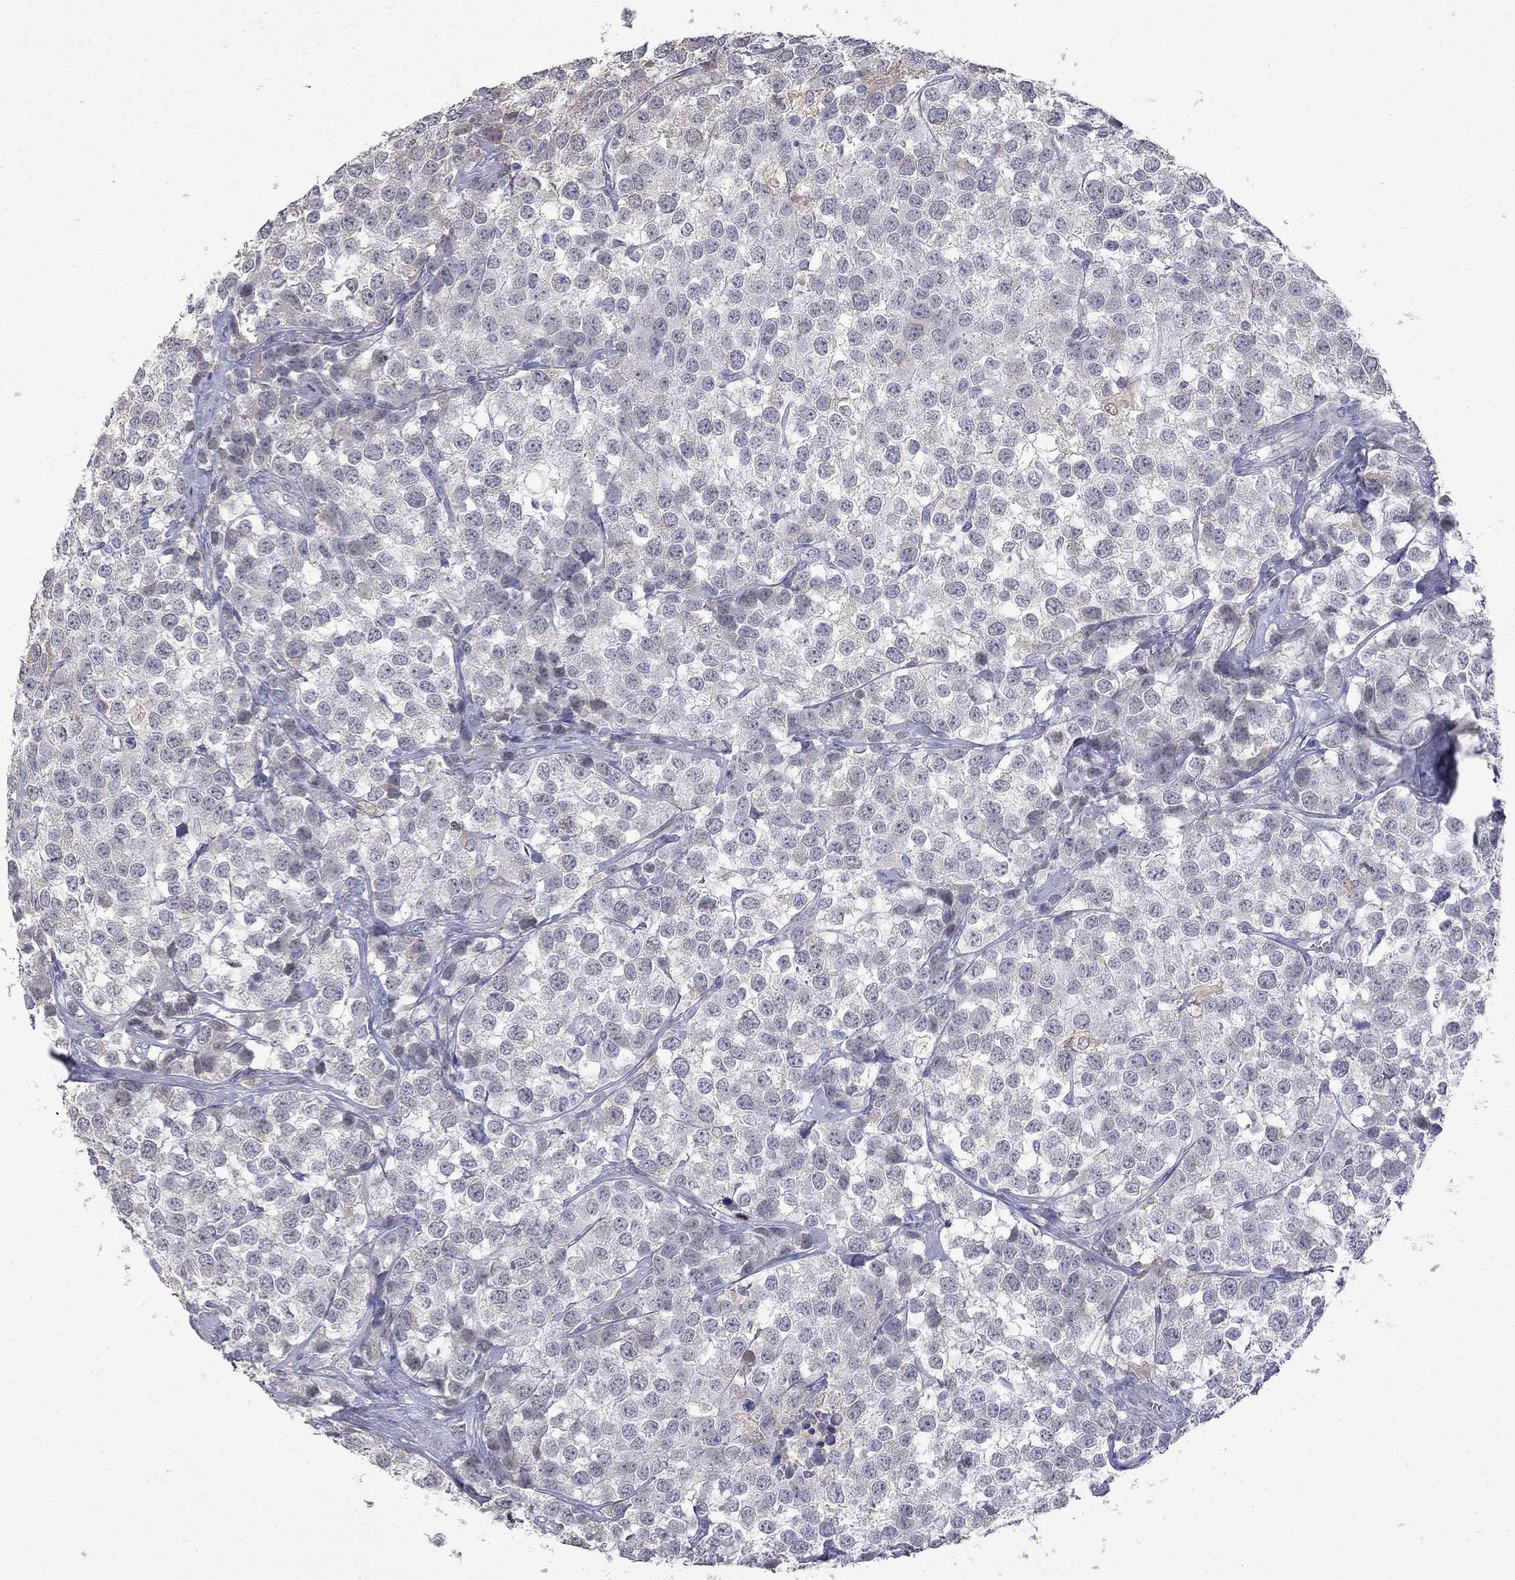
{"staining": {"intensity": "negative", "quantity": "none", "location": "none"}, "tissue": "testis cancer", "cell_type": "Tumor cells", "image_type": "cancer", "snomed": [{"axis": "morphology", "description": "Seminoma, NOS"}, {"axis": "topography", "description": "Testis"}], "caption": "DAB immunohistochemical staining of human seminoma (testis) shows no significant positivity in tumor cells.", "gene": "CKAP2", "patient": {"sex": "male", "age": 59}}